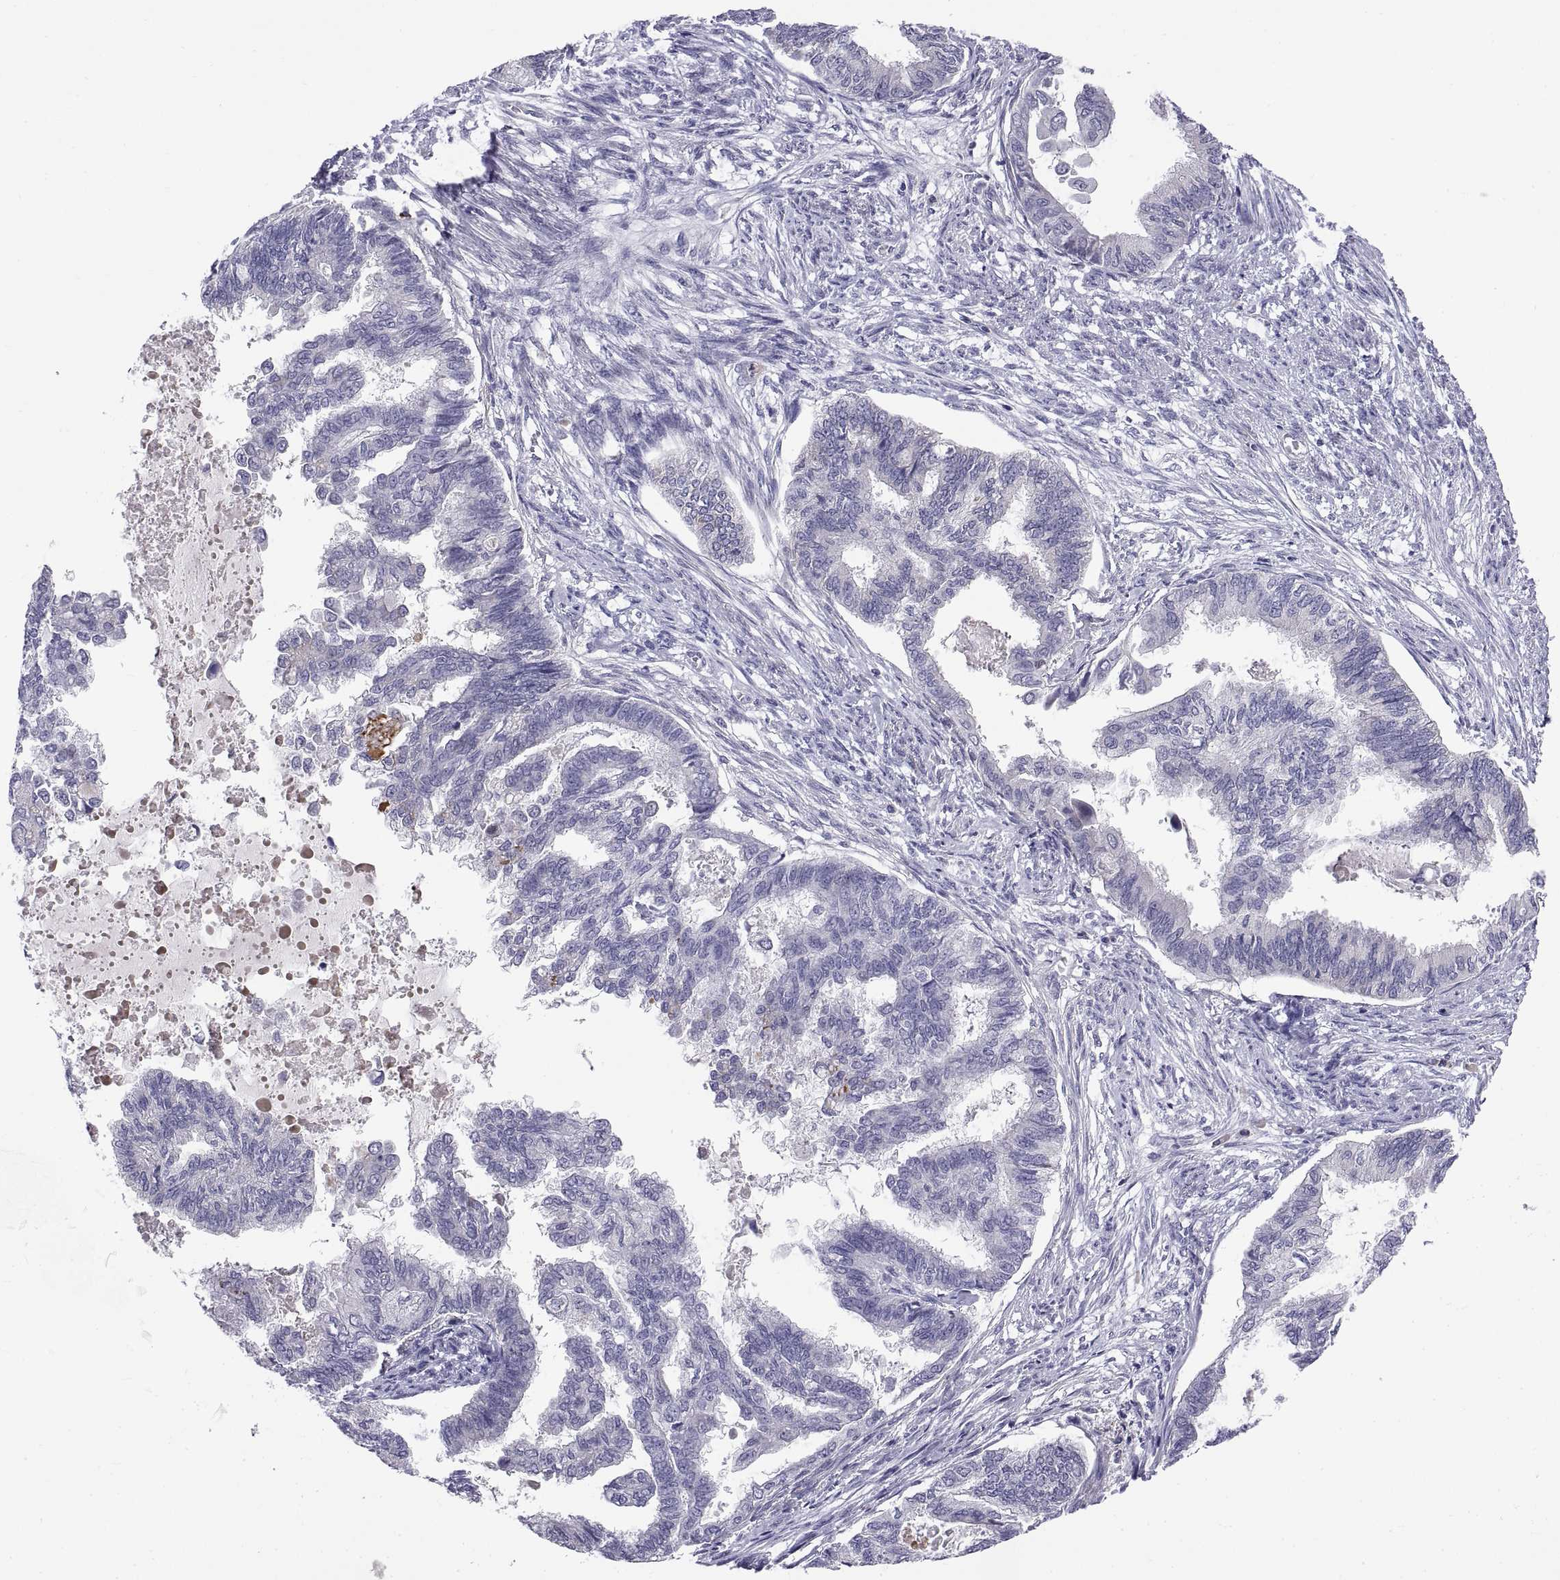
{"staining": {"intensity": "negative", "quantity": "none", "location": "none"}, "tissue": "endometrial cancer", "cell_type": "Tumor cells", "image_type": "cancer", "snomed": [{"axis": "morphology", "description": "Adenocarcinoma, NOS"}, {"axis": "topography", "description": "Endometrium"}], "caption": "A photomicrograph of endometrial adenocarcinoma stained for a protein reveals no brown staining in tumor cells.", "gene": "PKP1", "patient": {"sex": "female", "age": 86}}